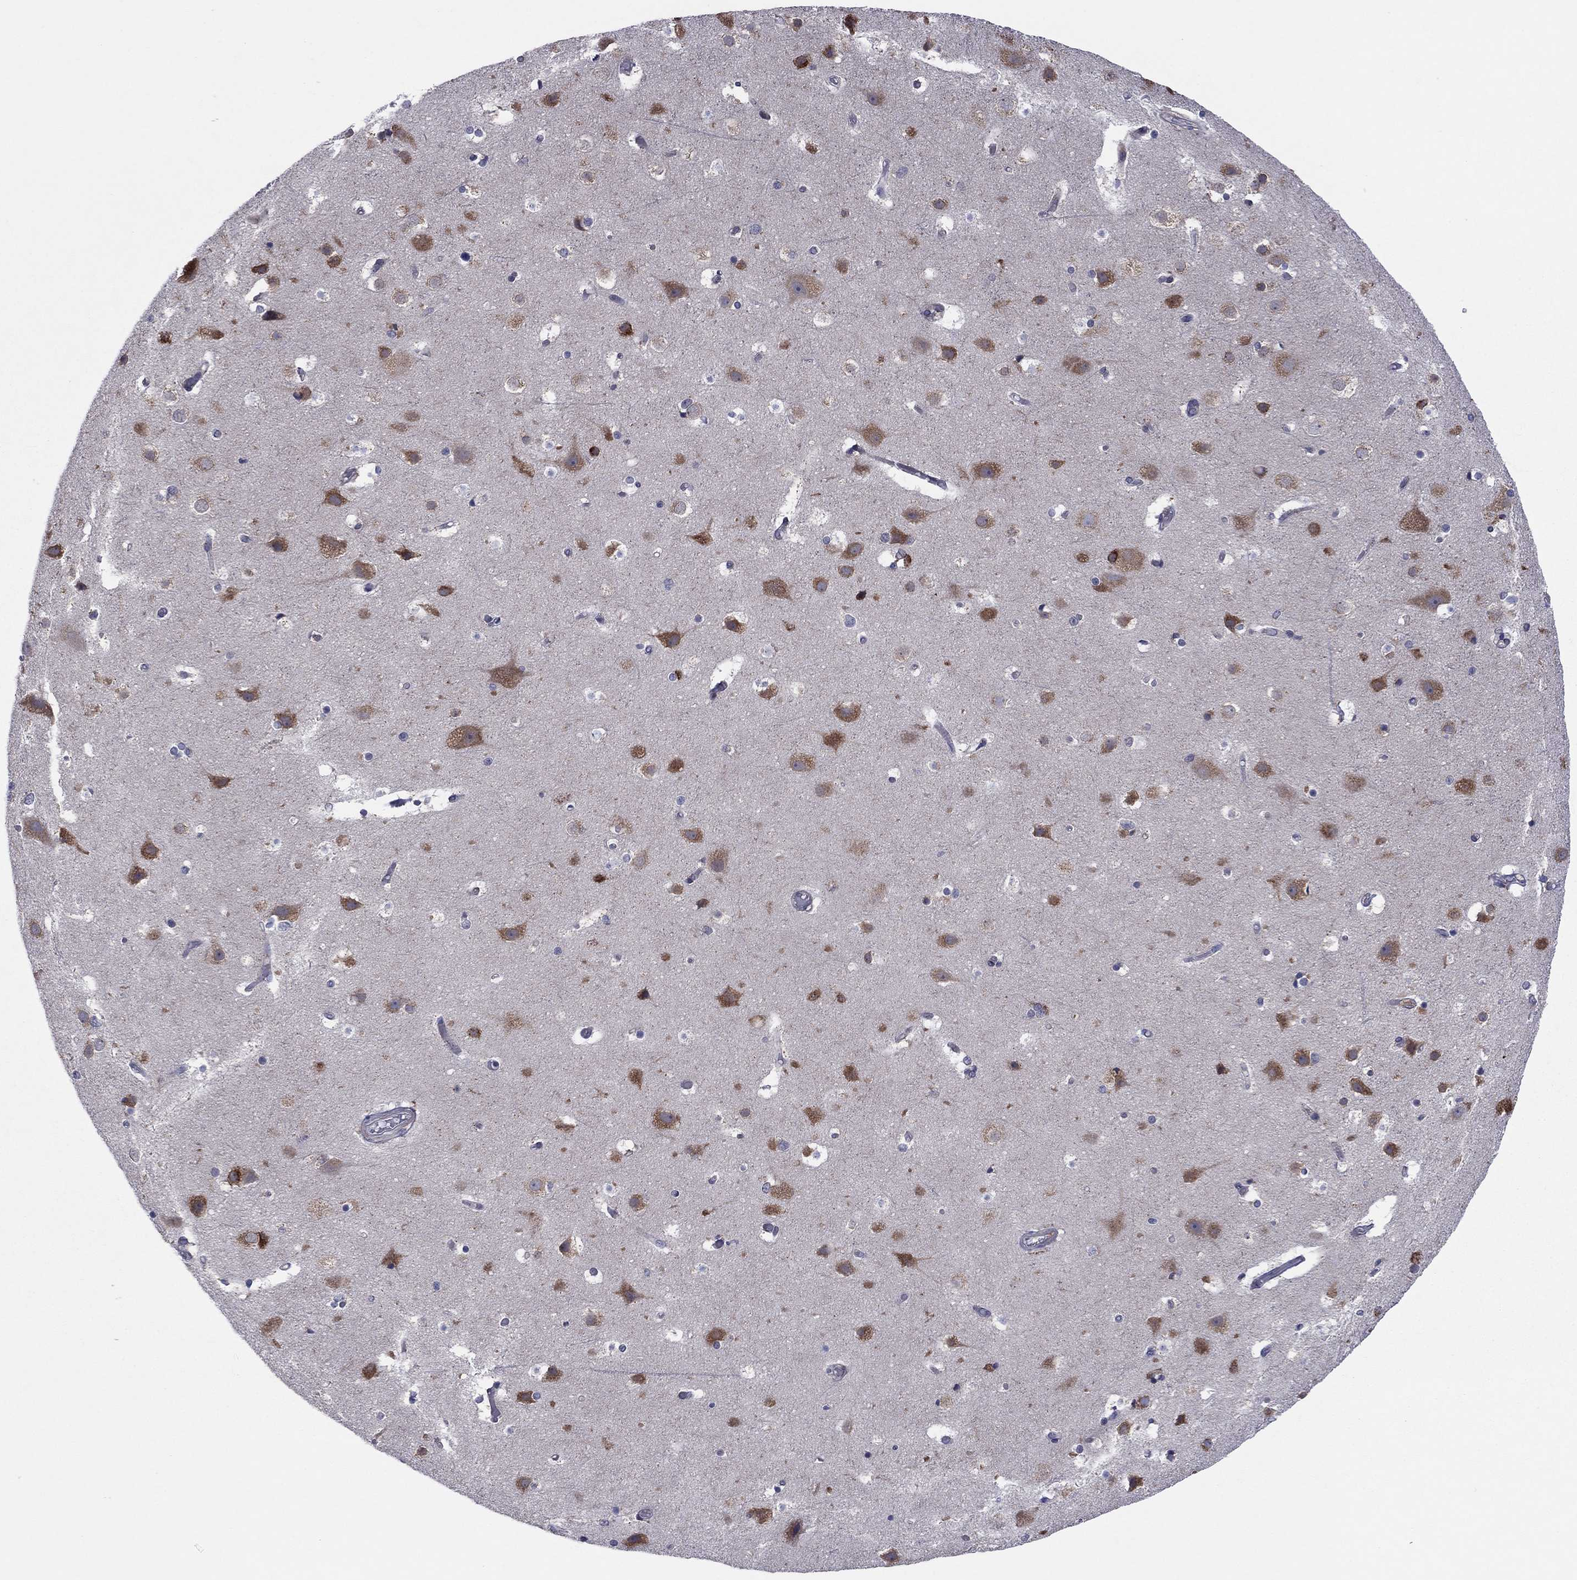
{"staining": {"intensity": "negative", "quantity": "none", "location": "none"}, "tissue": "cerebral cortex", "cell_type": "Endothelial cells", "image_type": "normal", "snomed": [{"axis": "morphology", "description": "Normal tissue, NOS"}, {"axis": "topography", "description": "Cerebral cortex"}], "caption": "This is a photomicrograph of immunohistochemistry staining of unremarkable cerebral cortex, which shows no expression in endothelial cells.", "gene": "GPR155", "patient": {"sex": "female", "age": 52}}